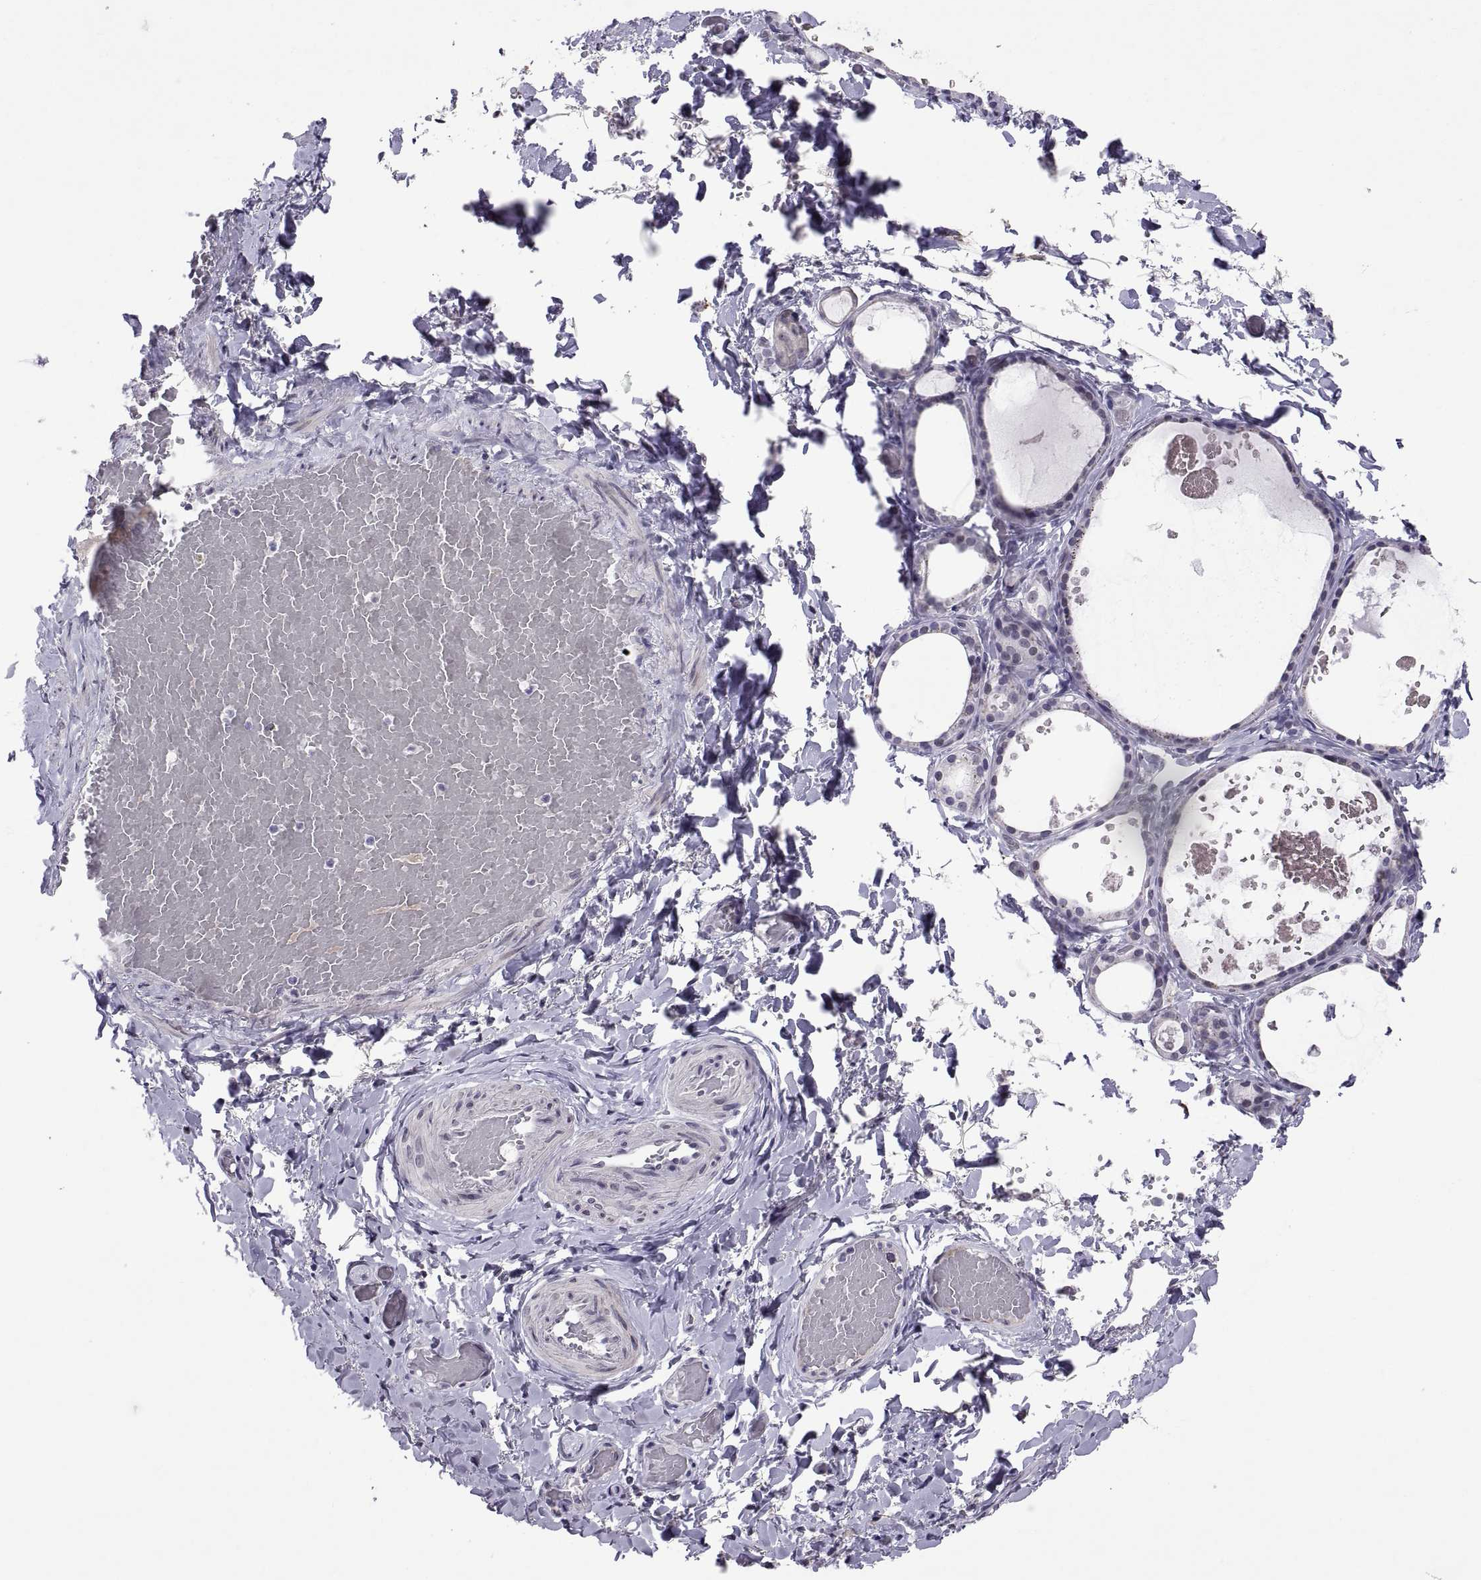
{"staining": {"intensity": "negative", "quantity": "none", "location": "none"}, "tissue": "thyroid gland", "cell_type": "Glandular cells", "image_type": "normal", "snomed": [{"axis": "morphology", "description": "Normal tissue, NOS"}, {"axis": "topography", "description": "Thyroid gland"}], "caption": "A micrograph of thyroid gland stained for a protein reveals no brown staining in glandular cells. Brightfield microscopy of IHC stained with DAB (3,3'-diaminobenzidine) (brown) and hematoxylin (blue), captured at high magnification.", "gene": "KRT77", "patient": {"sex": "female", "age": 56}}